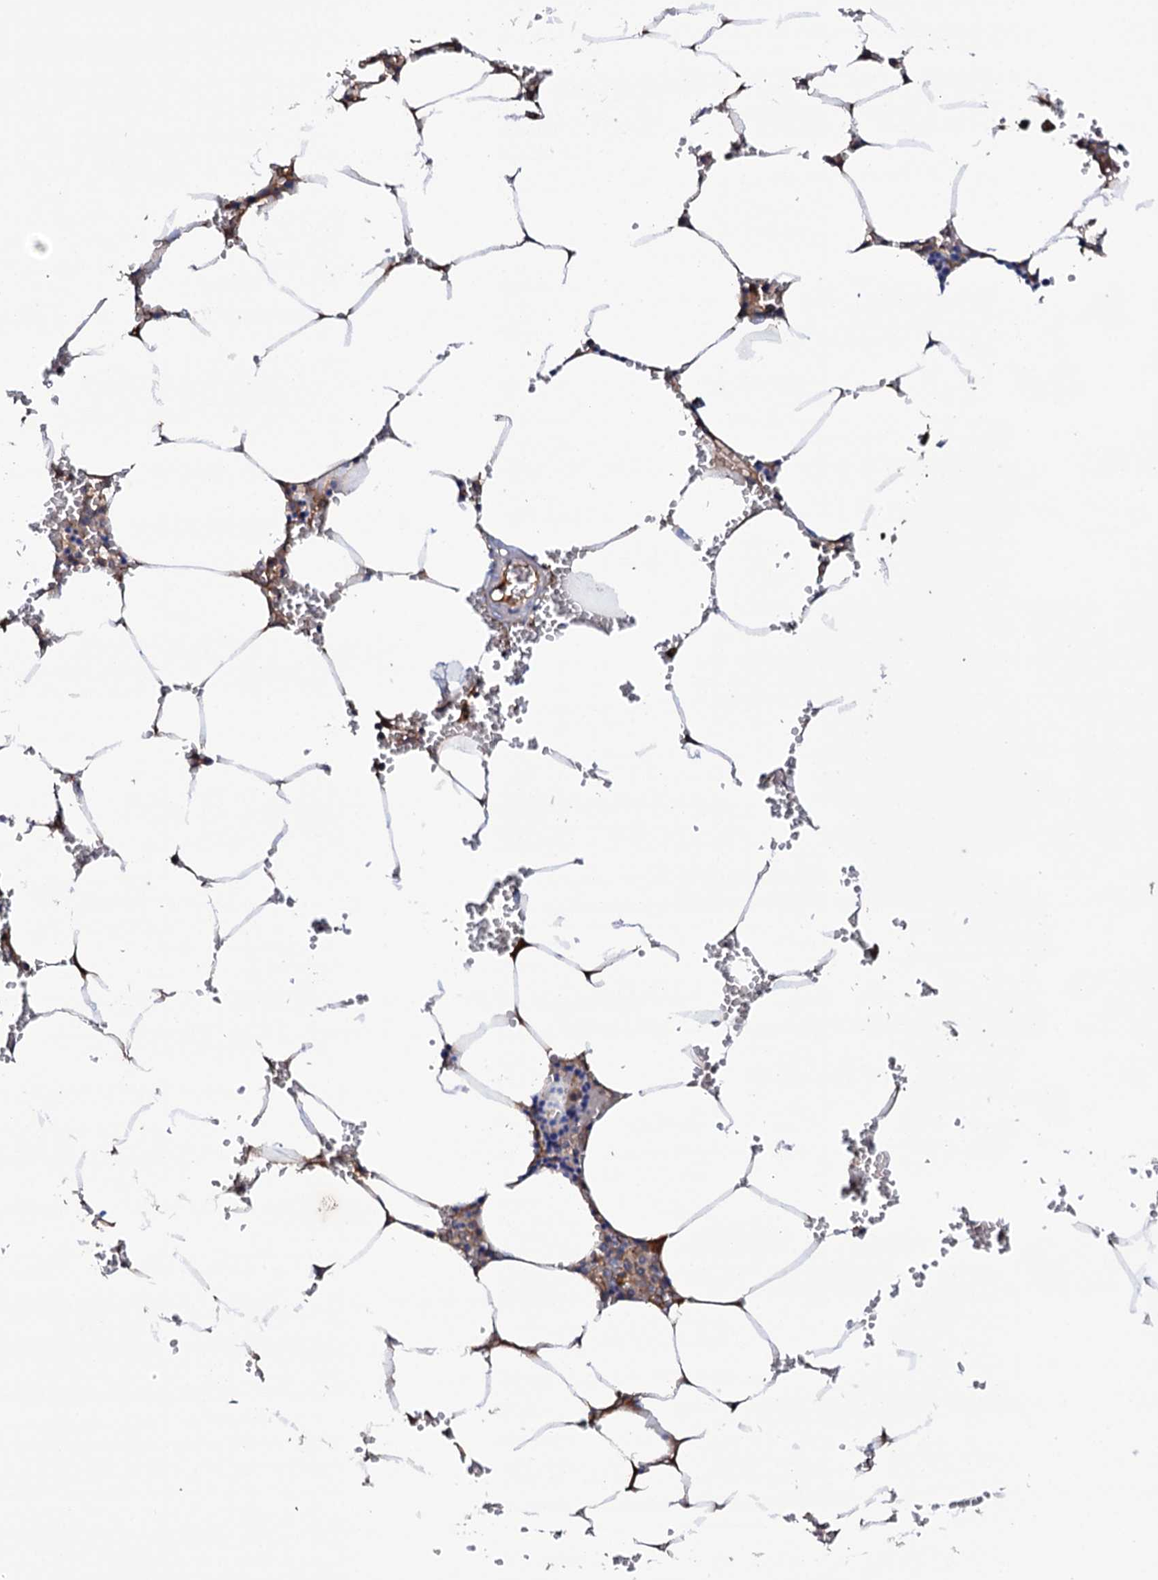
{"staining": {"intensity": "weak", "quantity": "<25%", "location": "cytoplasmic/membranous"}, "tissue": "bone marrow", "cell_type": "Hematopoietic cells", "image_type": "normal", "snomed": [{"axis": "morphology", "description": "Normal tissue, NOS"}, {"axis": "topography", "description": "Bone marrow"}], "caption": "Protein analysis of benign bone marrow displays no significant positivity in hematopoietic cells. (IHC, brightfield microscopy, high magnification).", "gene": "TCAF2C", "patient": {"sex": "male", "age": 70}}